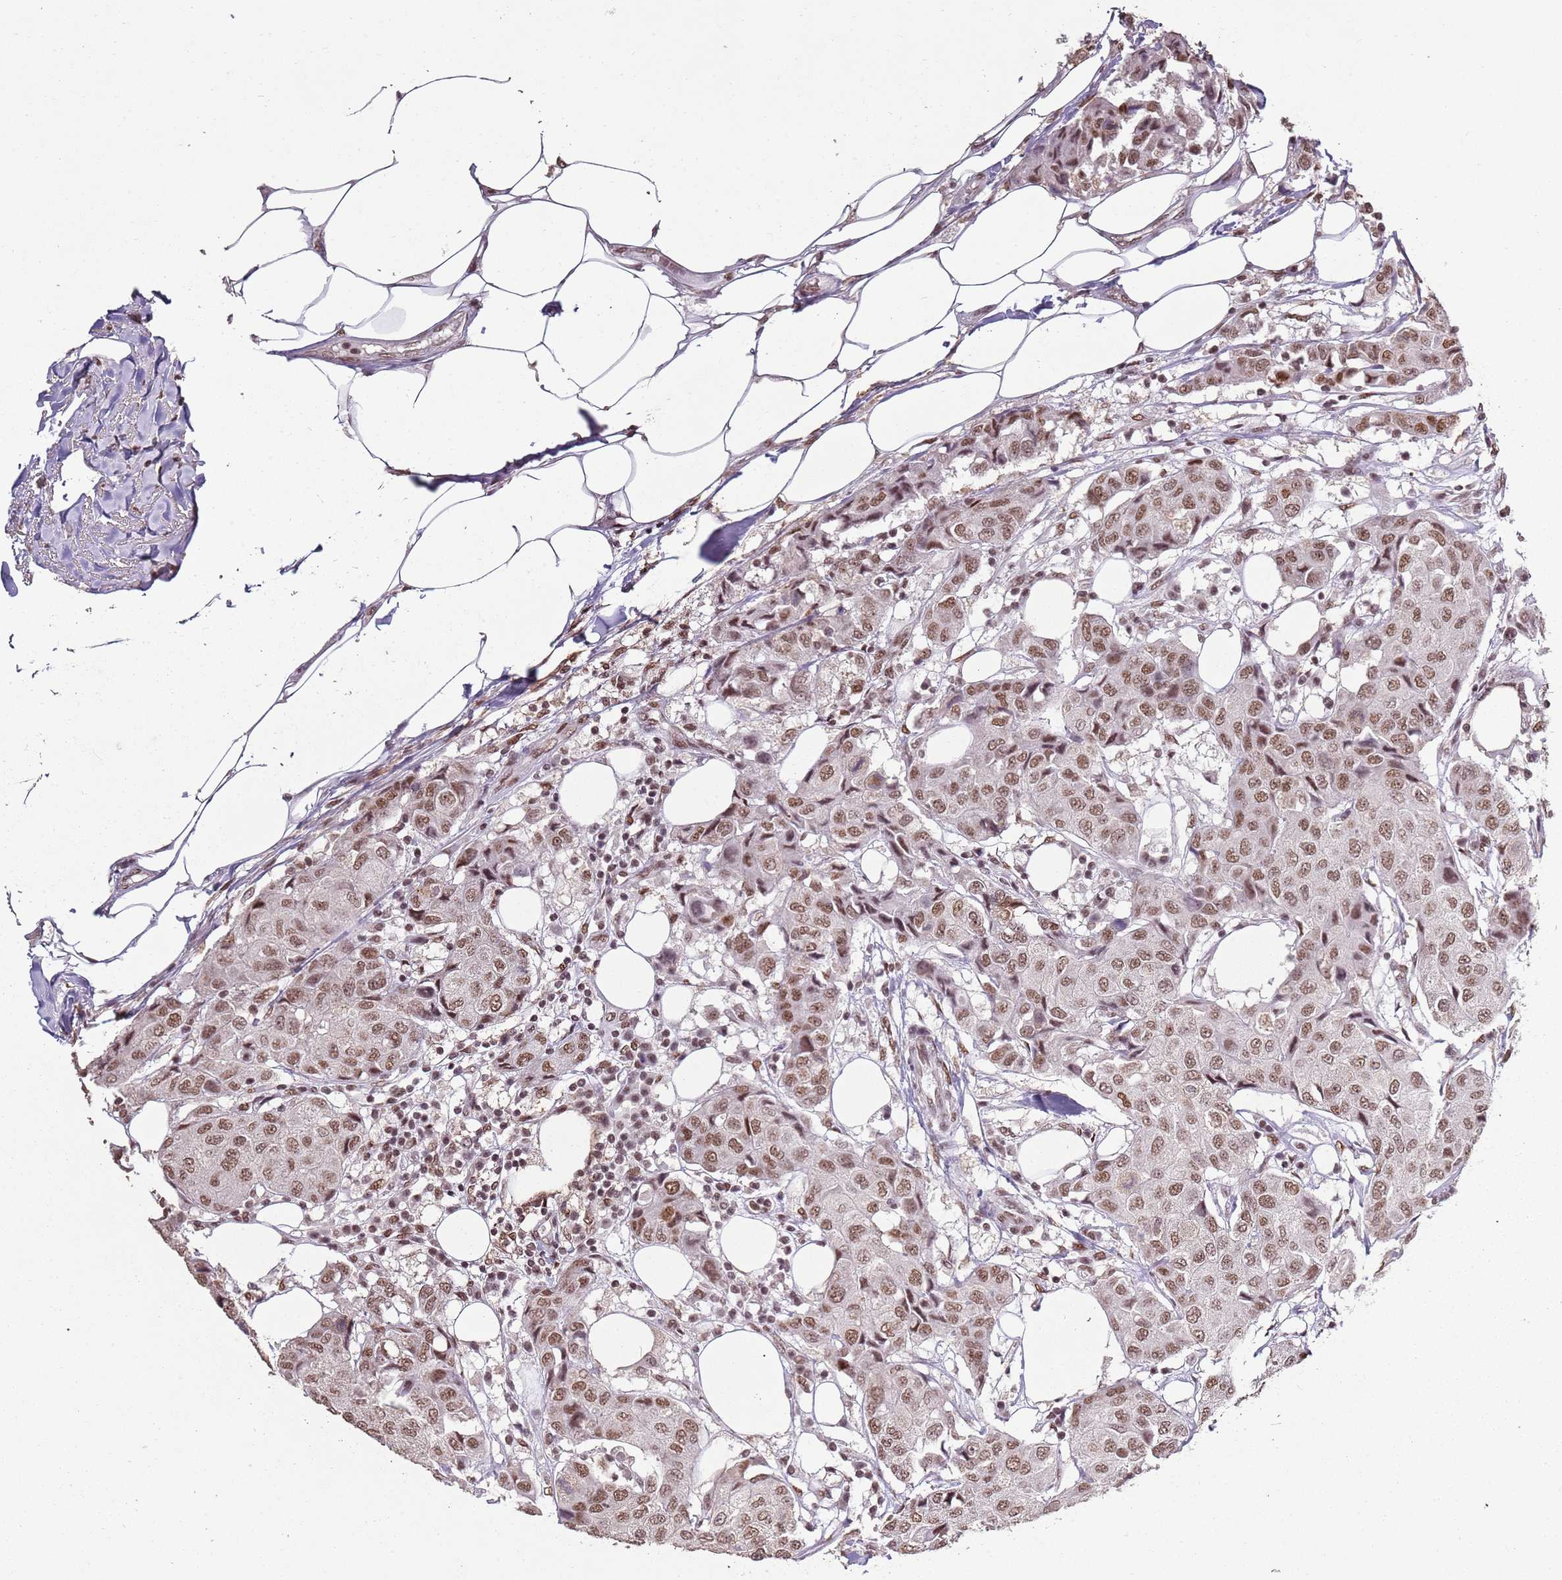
{"staining": {"intensity": "moderate", "quantity": ">75%", "location": "nuclear"}, "tissue": "breast cancer", "cell_type": "Tumor cells", "image_type": "cancer", "snomed": [{"axis": "morphology", "description": "Duct carcinoma"}, {"axis": "topography", "description": "Breast"}], "caption": "Immunohistochemical staining of human breast infiltrating ductal carcinoma displays medium levels of moderate nuclear protein staining in about >75% of tumor cells.", "gene": "ARL14EP", "patient": {"sex": "female", "age": 80}}